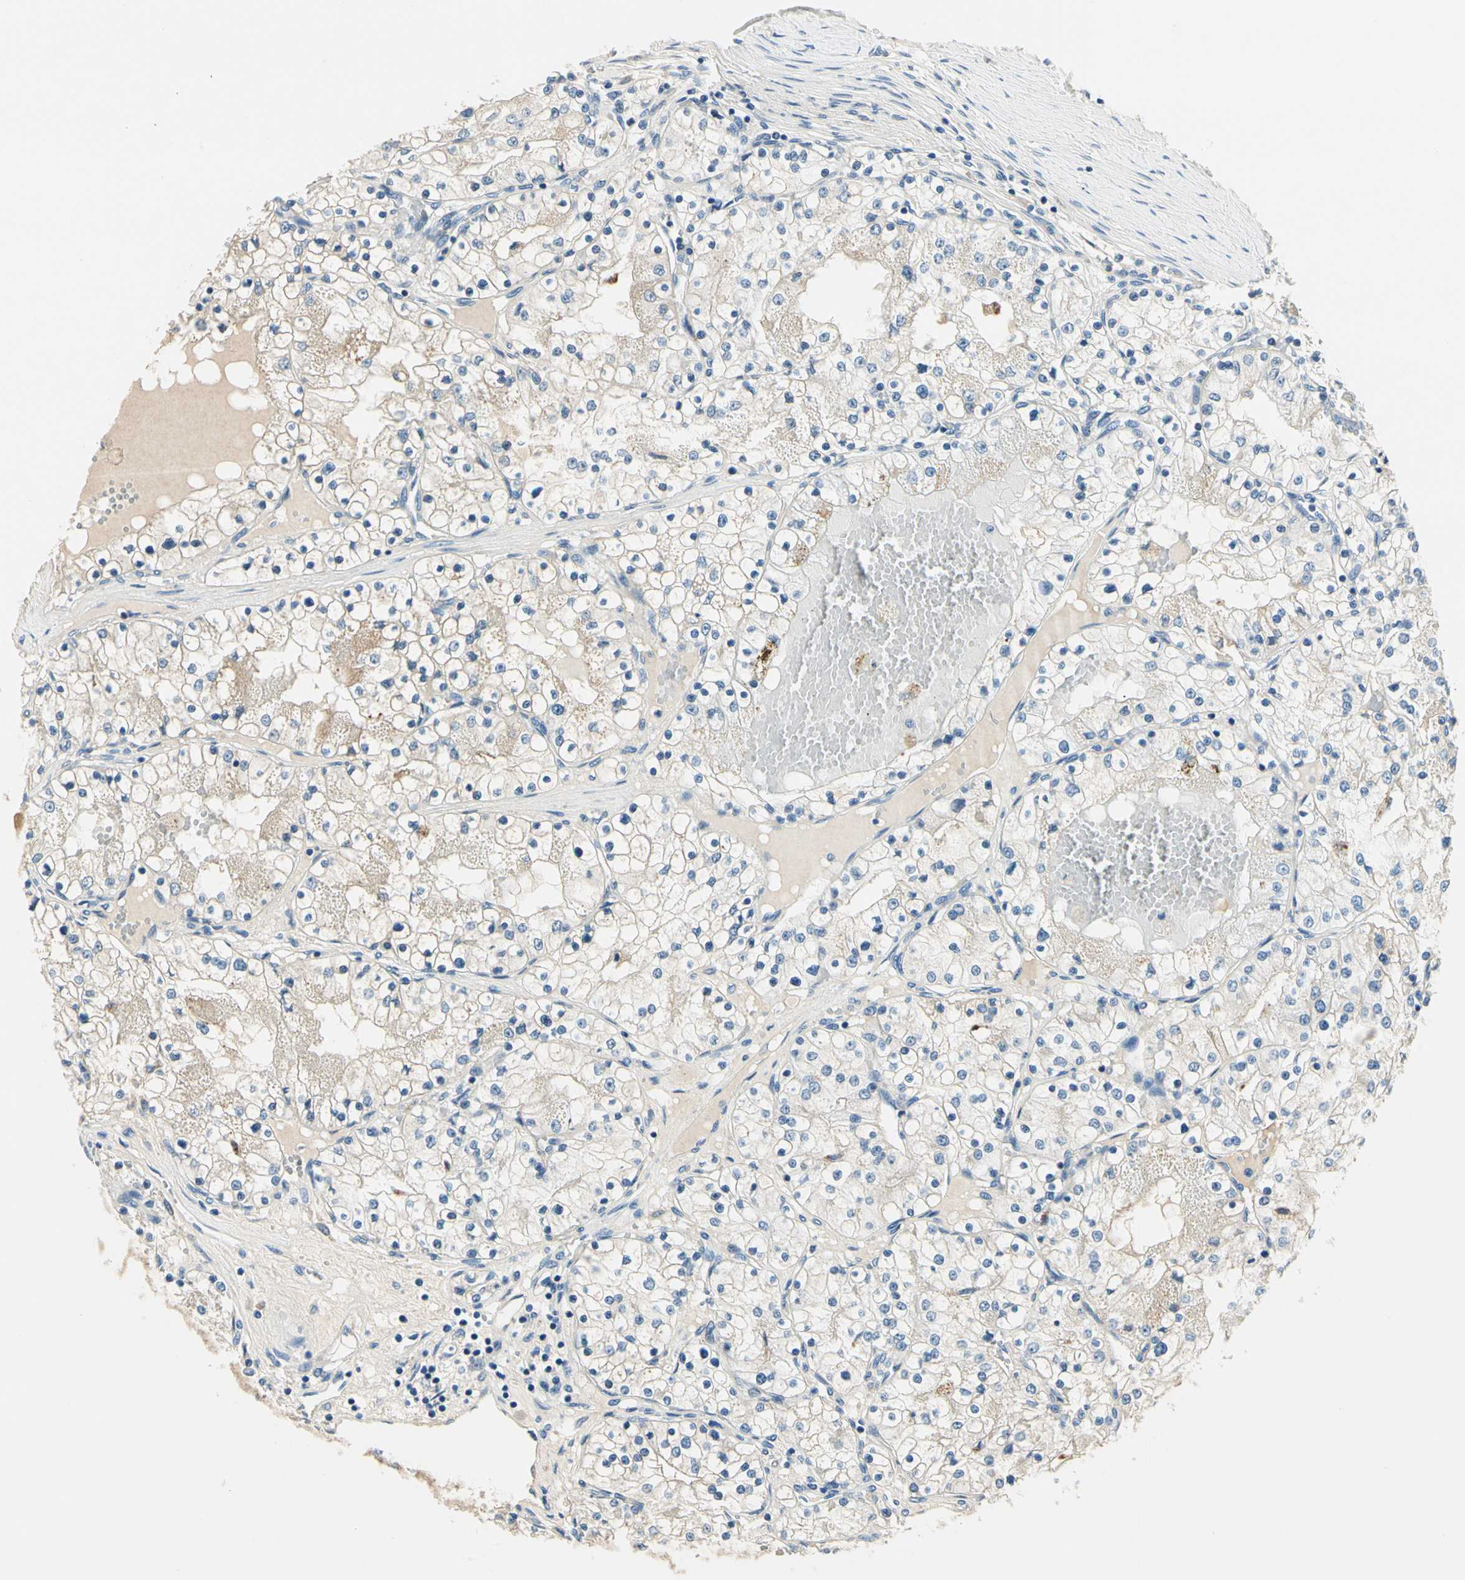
{"staining": {"intensity": "weak", "quantity": "<25%", "location": "cytoplasmic/membranous"}, "tissue": "renal cancer", "cell_type": "Tumor cells", "image_type": "cancer", "snomed": [{"axis": "morphology", "description": "Adenocarcinoma, NOS"}, {"axis": "topography", "description": "Kidney"}], "caption": "The image demonstrates no staining of tumor cells in renal cancer (adenocarcinoma).", "gene": "TGFBR3", "patient": {"sex": "male", "age": 68}}